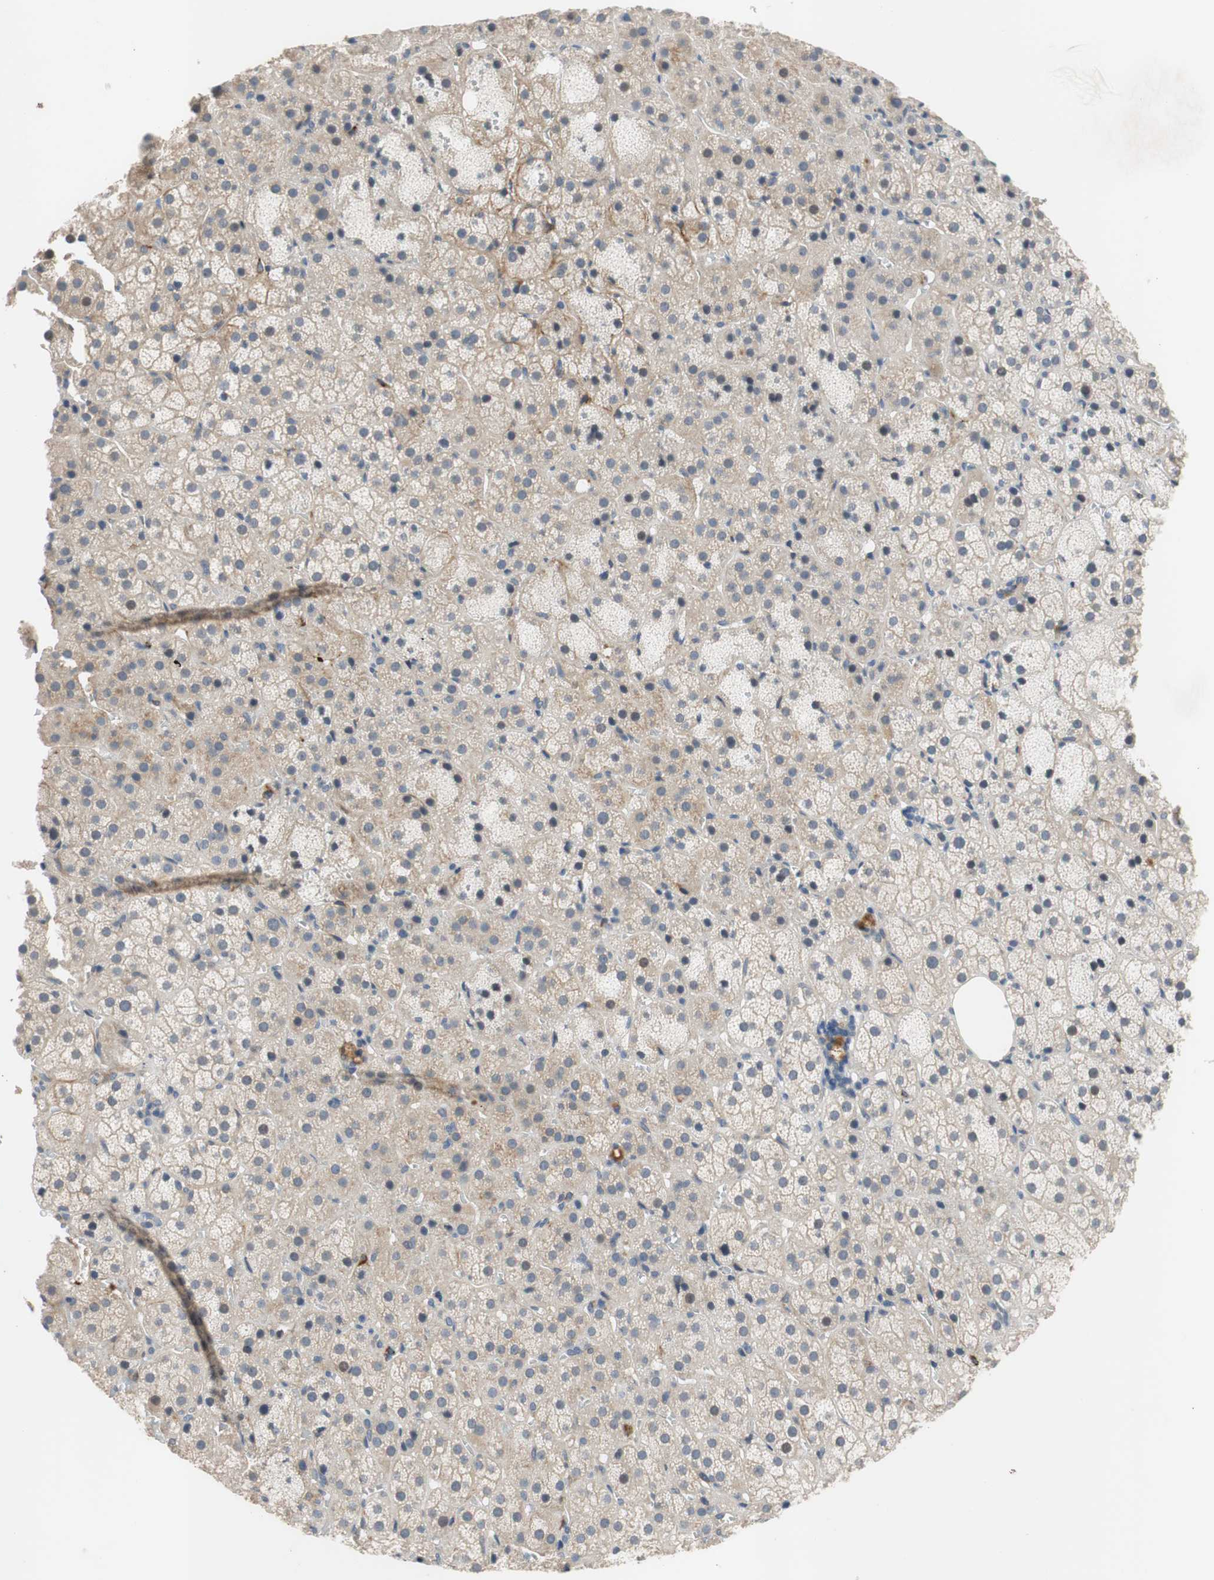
{"staining": {"intensity": "weak", "quantity": "25%-75%", "location": "cytoplasmic/membranous"}, "tissue": "adrenal gland", "cell_type": "Glandular cells", "image_type": "normal", "snomed": [{"axis": "morphology", "description": "Normal tissue, NOS"}, {"axis": "topography", "description": "Adrenal gland"}], "caption": "The micrograph displays a brown stain indicating the presence of a protein in the cytoplasmic/membranous of glandular cells in adrenal gland. (DAB IHC, brown staining for protein, blue staining for nuclei).", "gene": "COL12A1", "patient": {"sex": "female", "age": 57}}